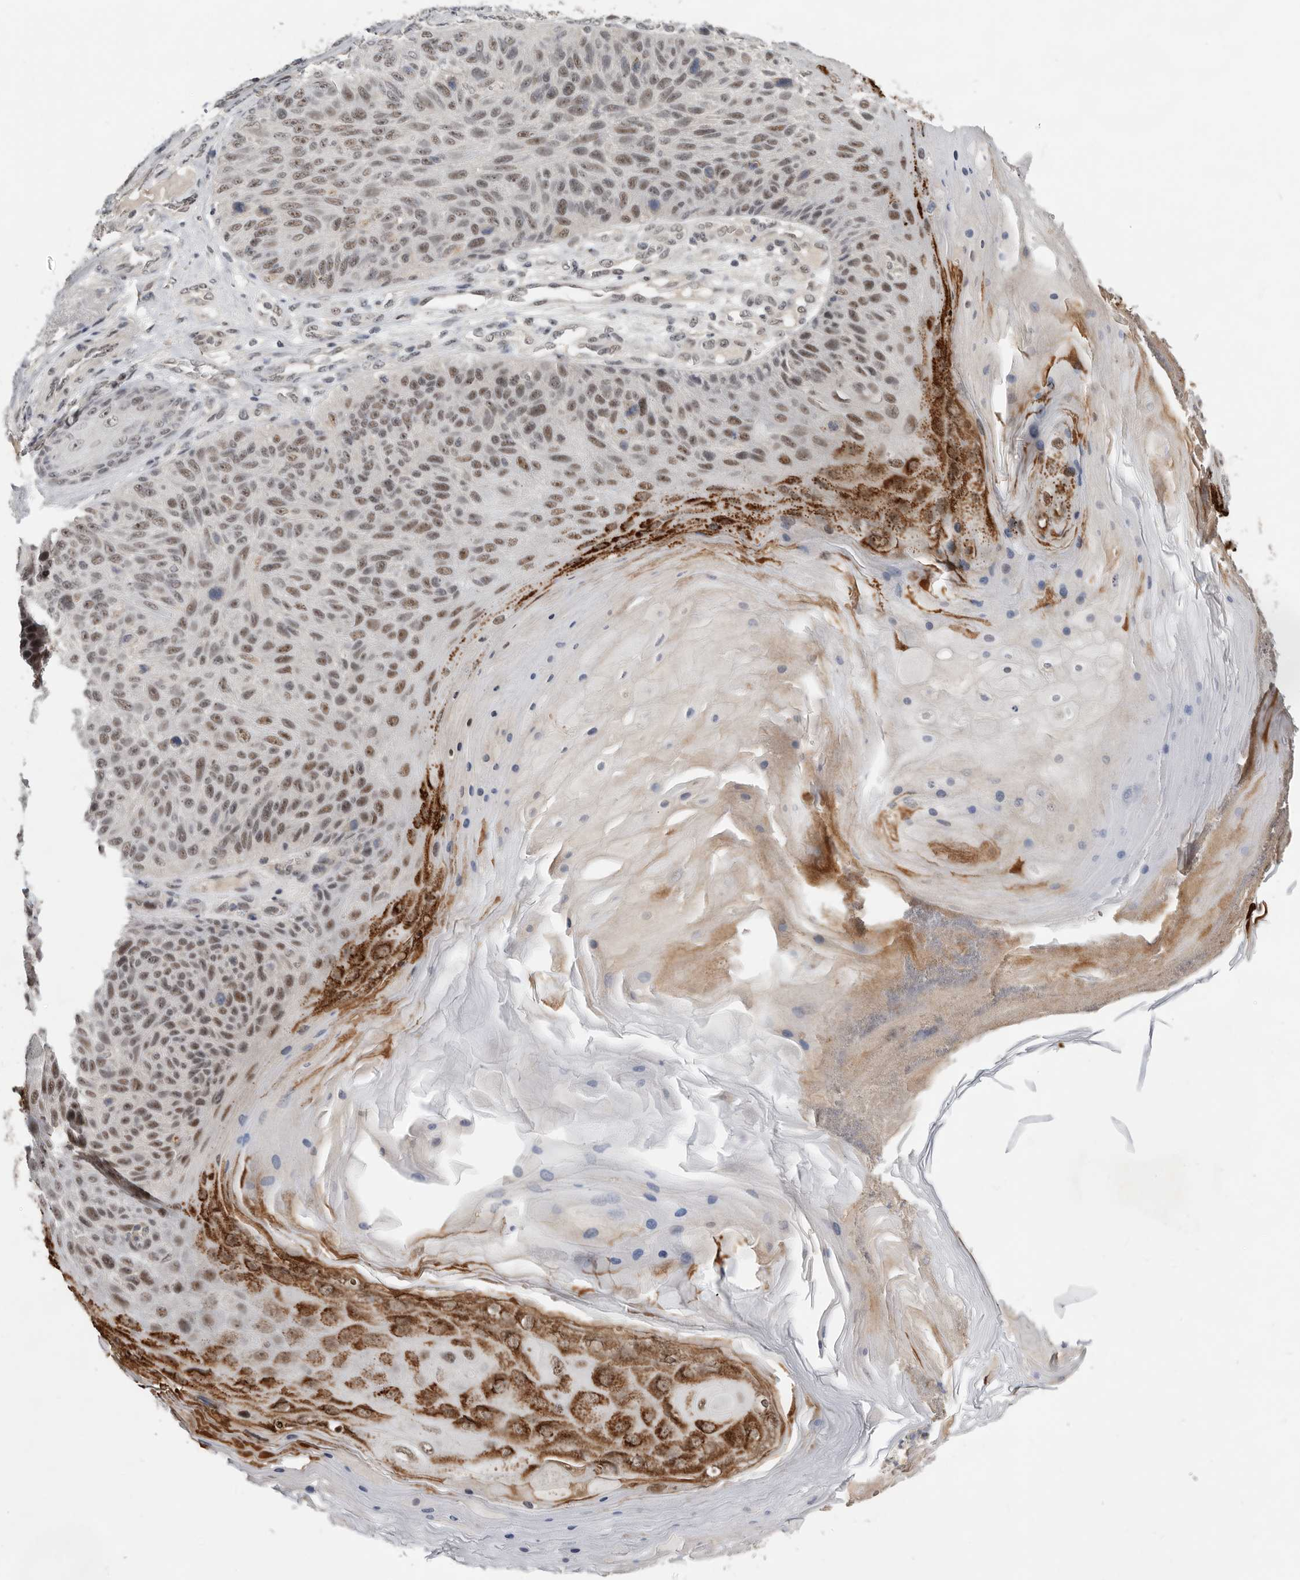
{"staining": {"intensity": "moderate", "quantity": ">75%", "location": "nuclear"}, "tissue": "skin cancer", "cell_type": "Tumor cells", "image_type": "cancer", "snomed": [{"axis": "morphology", "description": "Squamous cell carcinoma, NOS"}, {"axis": "topography", "description": "Skin"}], "caption": "Skin squamous cell carcinoma tissue shows moderate nuclear staining in about >75% of tumor cells, visualized by immunohistochemistry. The staining was performed using DAB (3,3'-diaminobenzidine), with brown indicating positive protein expression. Nuclei are stained blue with hematoxylin.", "gene": "BRCA2", "patient": {"sex": "female", "age": 88}}